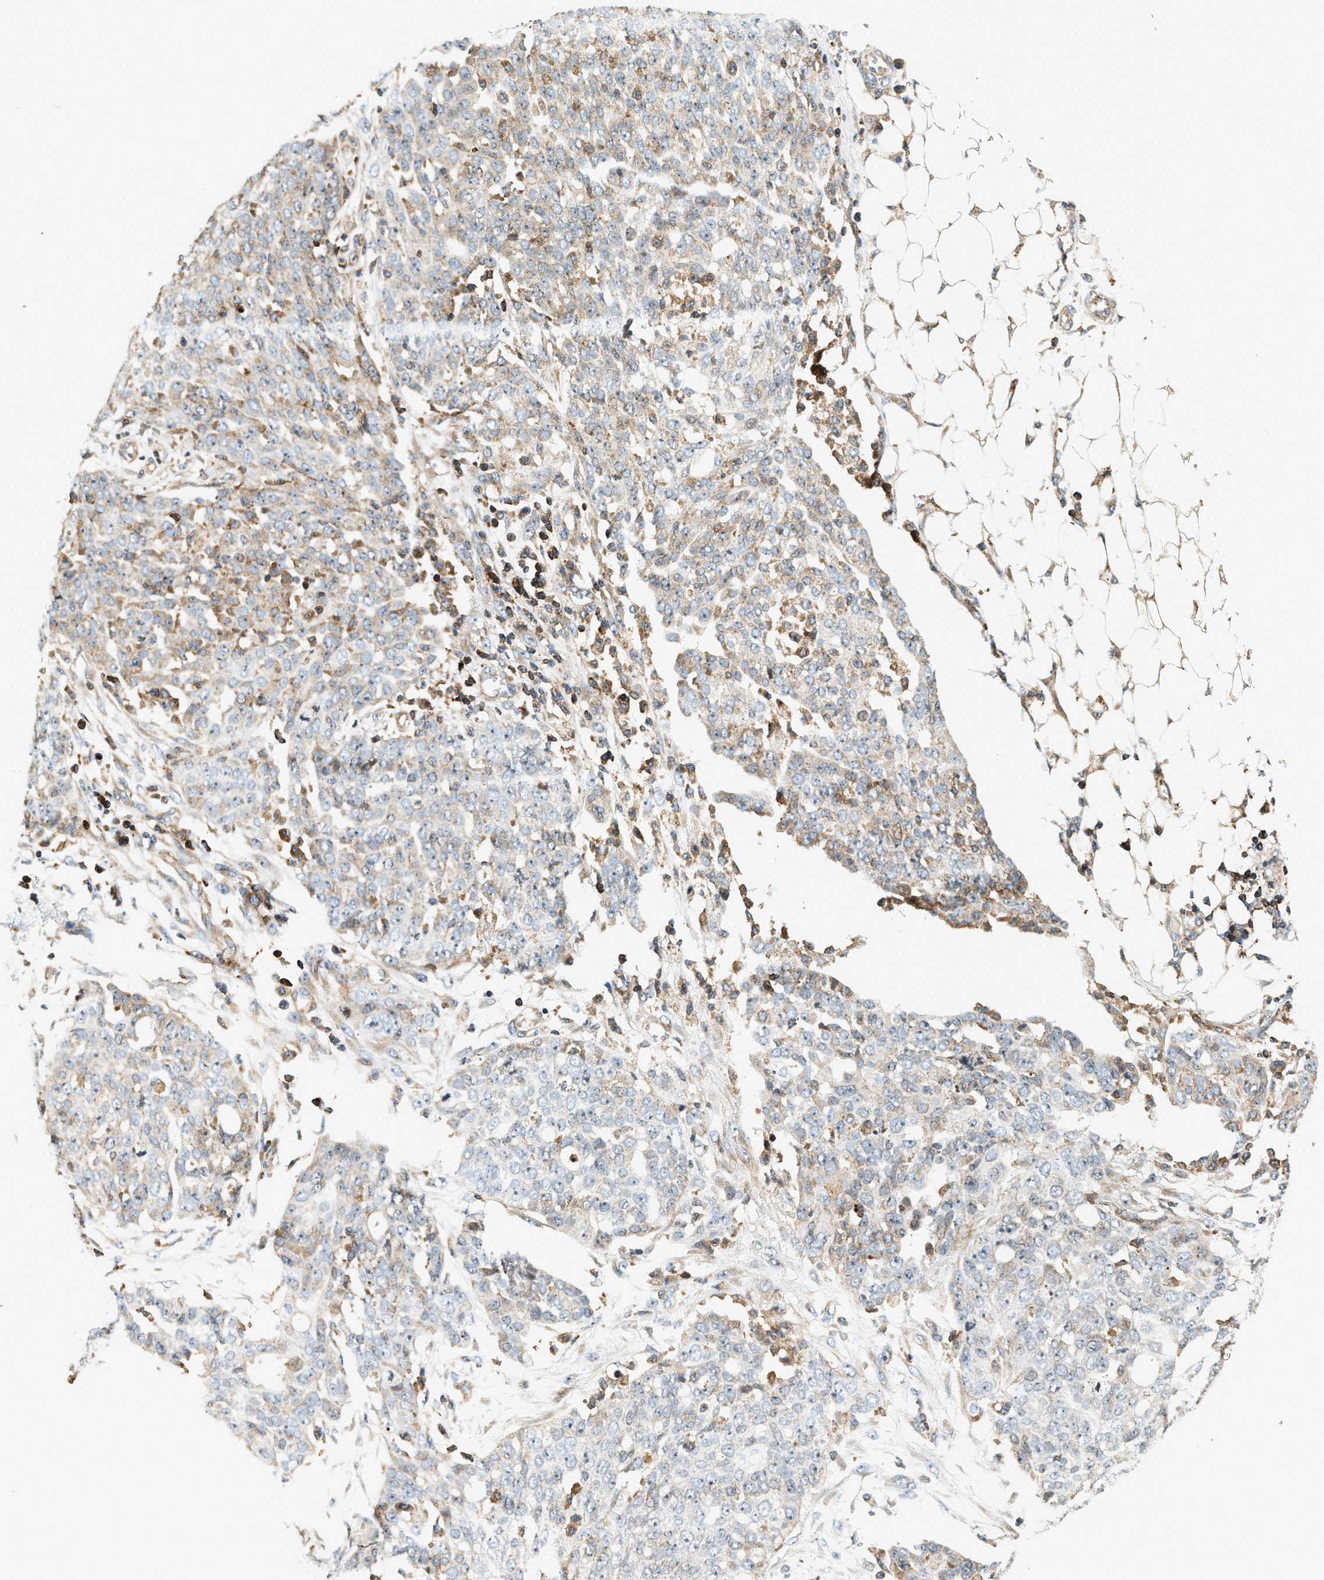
{"staining": {"intensity": "weak", "quantity": "25%-75%", "location": "cytoplasmic/membranous"}, "tissue": "ovarian cancer", "cell_type": "Tumor cells", "image_type": "cancer", "snomed": [{"axis": "morphology", "description": "Cystadenocarcinoma, serous, NOS"}, {"axis": "topography", "description": "Soft tissue"}, {"axis": "topography", "description": "Ovary"}], "caption": "A low amount of weak cytoplasmic/membranous expression is identified in approximately 25%-75% of tumor cells in ovarian cancer (serous cystadenocarcinoma) tissue.", "gene": "SAMD9", "patient": {"sex": "female", "age": 57}}